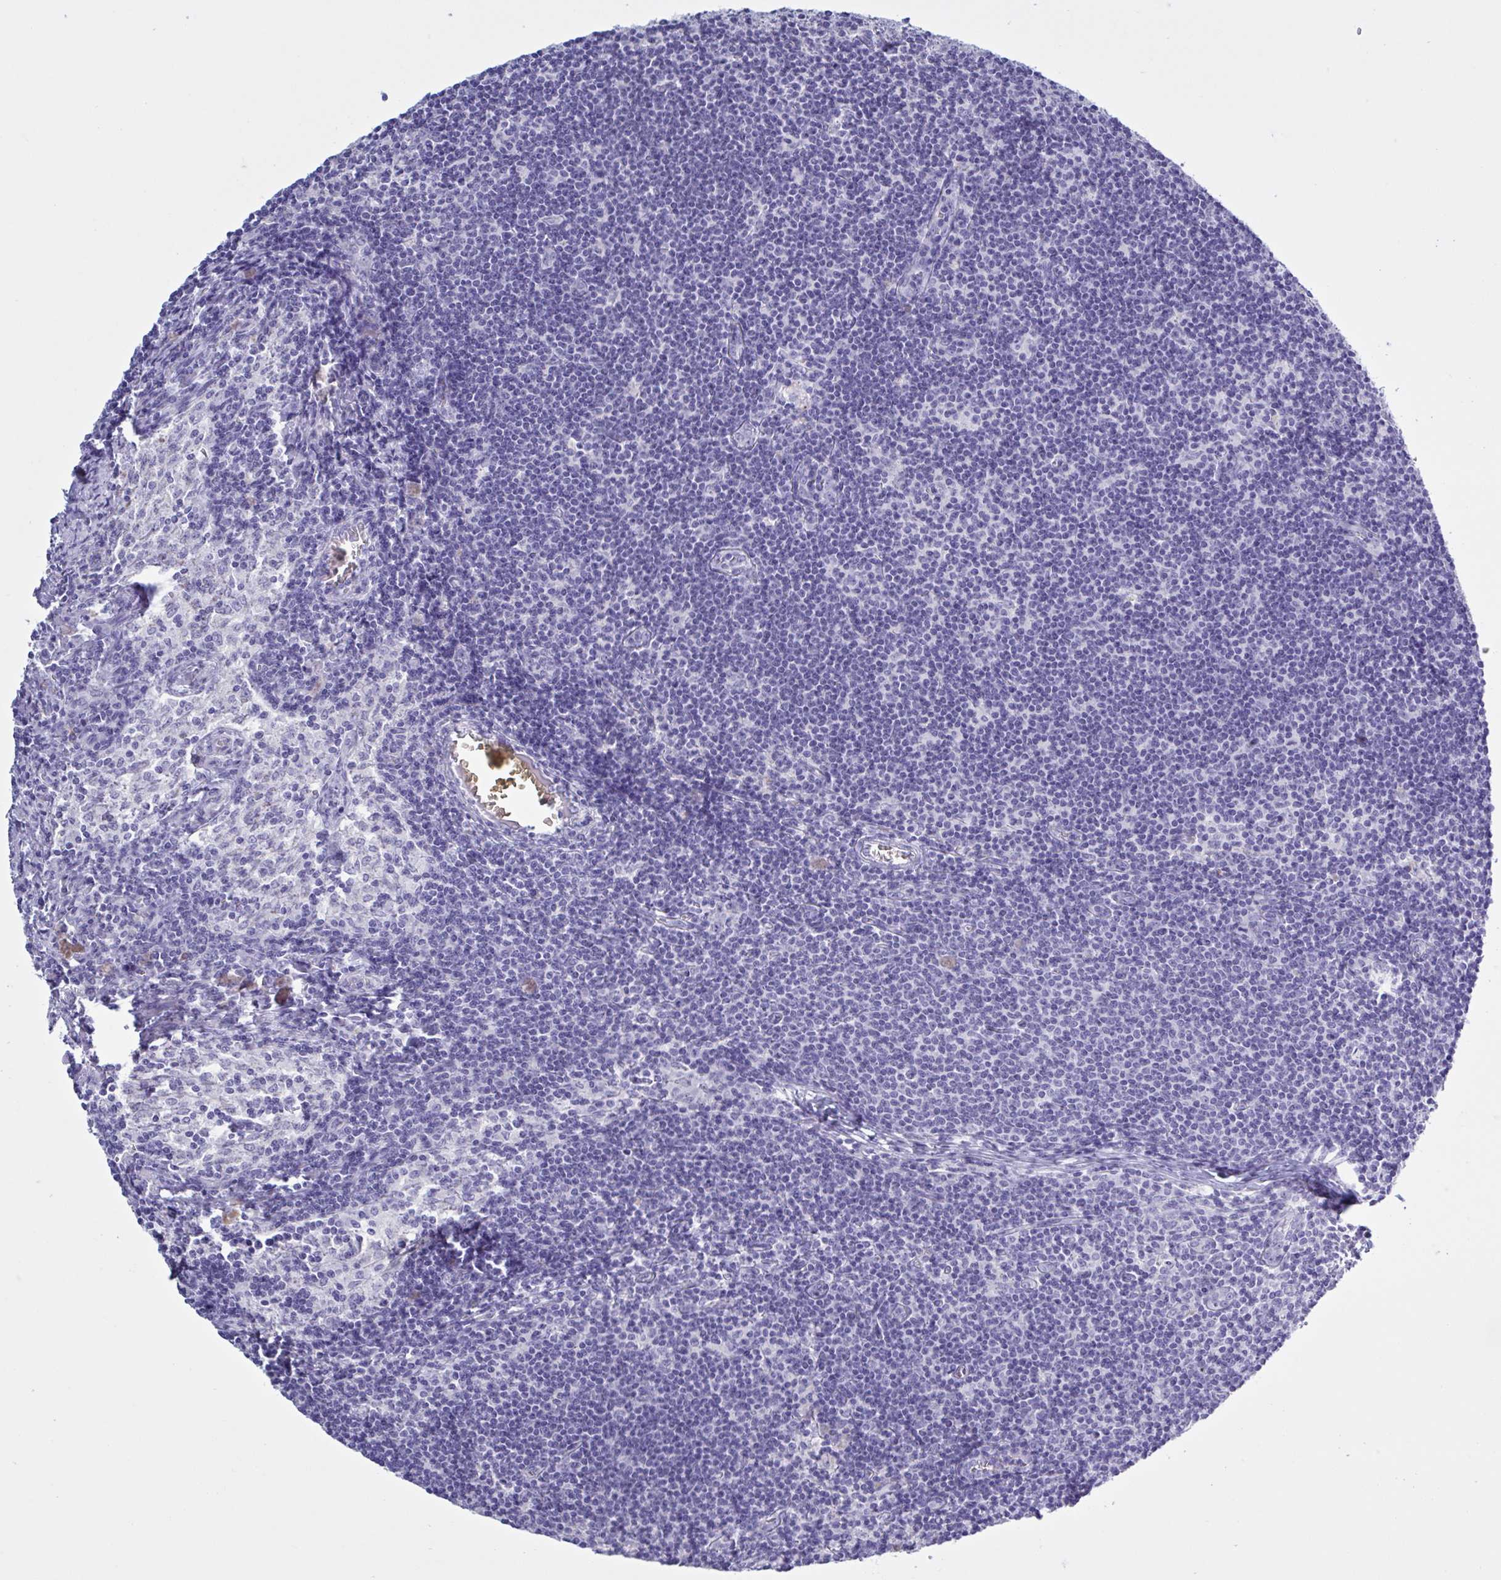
{"staining": {"intensity": "negative", "quantity": "none", "location": "none"}, "tissue": "lymph node", "cell_type": "Non-germinal center cells", "image_type": "normal", "snomed": [{"axis": "morphology", "description": "Normal tissue, NOS"}, {"axis": "topography", "description": "Lymph node"}], "caption": "Non-germinal center cells show no significant protein staining in normal lymph node. Brightfield microscopy of immunohistochemistry (IHC) stained with DAB (3,3'-diaminobenzidine) (brown) and hematoxylin (blue), captured at high magnification.", "gene": "USP35", "patient": {"sex": "female", "age": 31}}